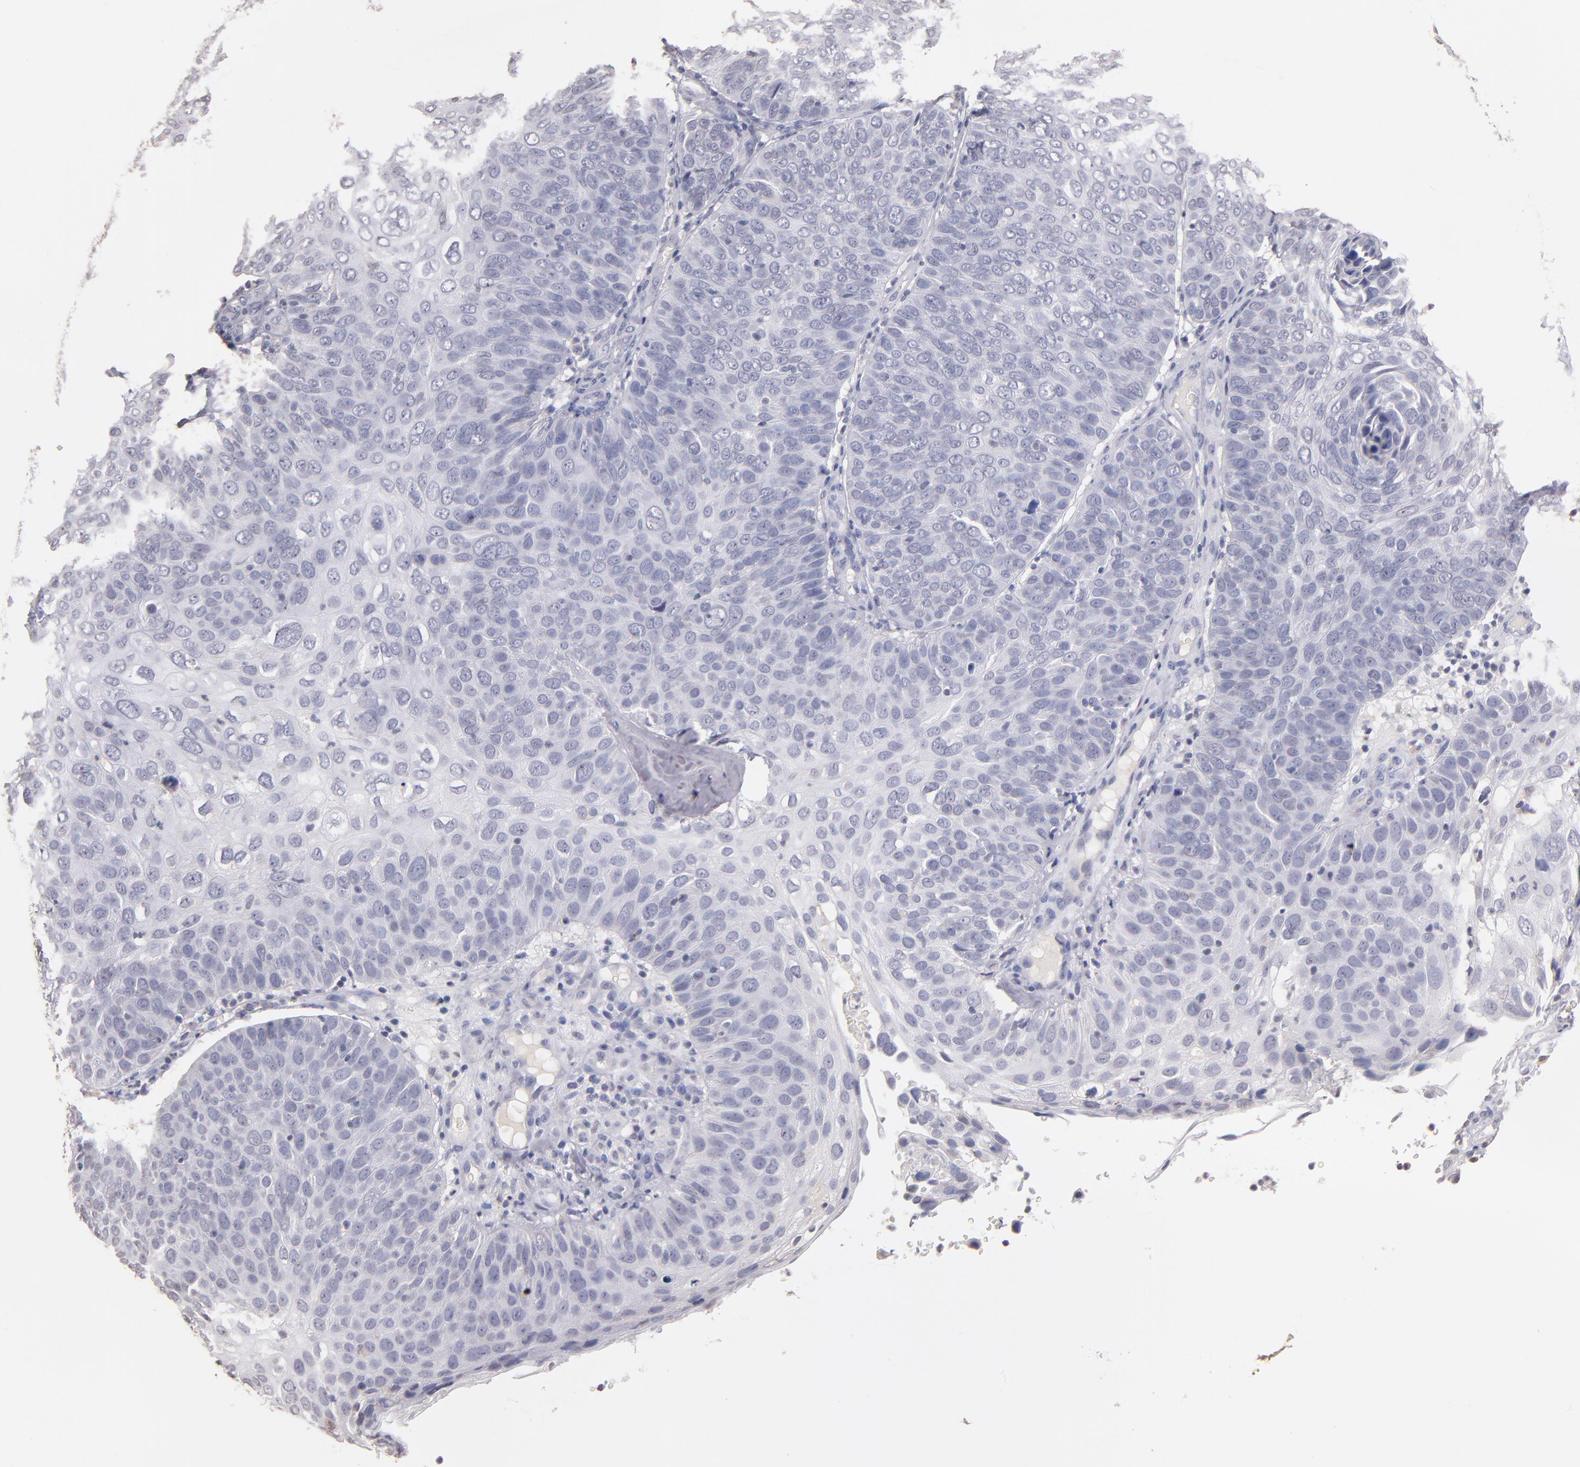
{"staining": {"intensity": "negative", "quantity": "none", "location": "none"}, "tissue": "skin cancer", "cell_type": "Tumor cells", "image_type": "cancer", "snomed": [{"axis": "morphology", "description": "Squamous cell carcinoma, NOS"}, {"axis": "topography", "description": "Skin"}], "caption": "The photomicrograph exhibits no significant staining in tumor cells of skin squamous cell carcinoma.", "gene": "SOX10", "patient": {"sex": "male", "age": 87}}